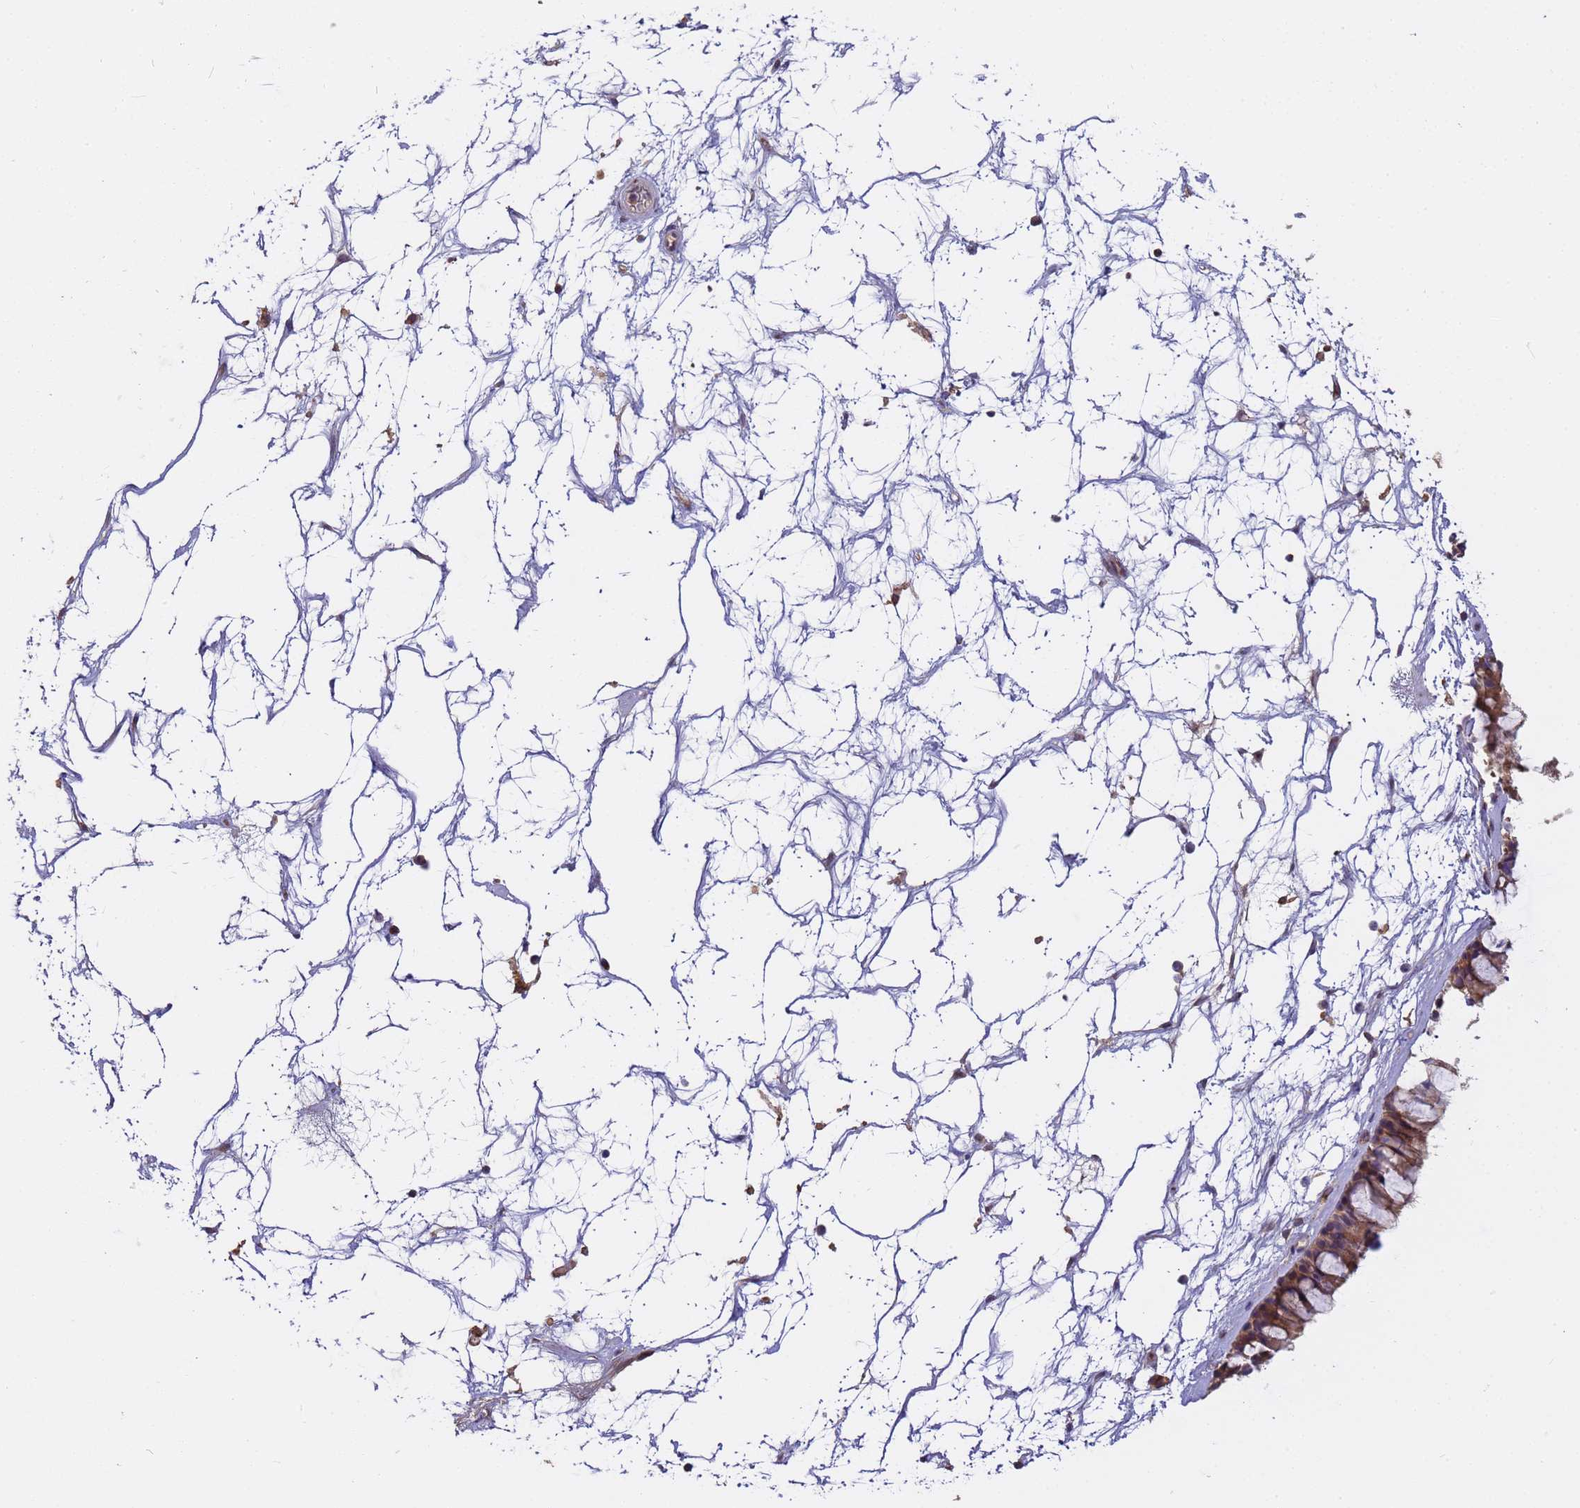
{"staining": {"intensity": "strong", "quantity": ">75%", "location": "cytoplasmic/membranous"}, "tissue": "nasopharynx", "cell_type": "Respiratory epithelial cells", "image_type": "normal", "snomed": [{"axis": "morphology", "description": "Normal tissue, NOS"}, {"axis": "topography", "description": "Nasopharynx"}], "caption": "Immunohistochemistry micrograph of normal nasopharynx: nasopharynx stained using IHC demonstrates high levels of strong protein expression localized specifically in the cytoplasmic/membranous of respiratory epithelial cells, appearing as a cytoplasmic/membranous brown color.", "gene": "M6PR", "patient": {"sex": "male", "age": 64}}